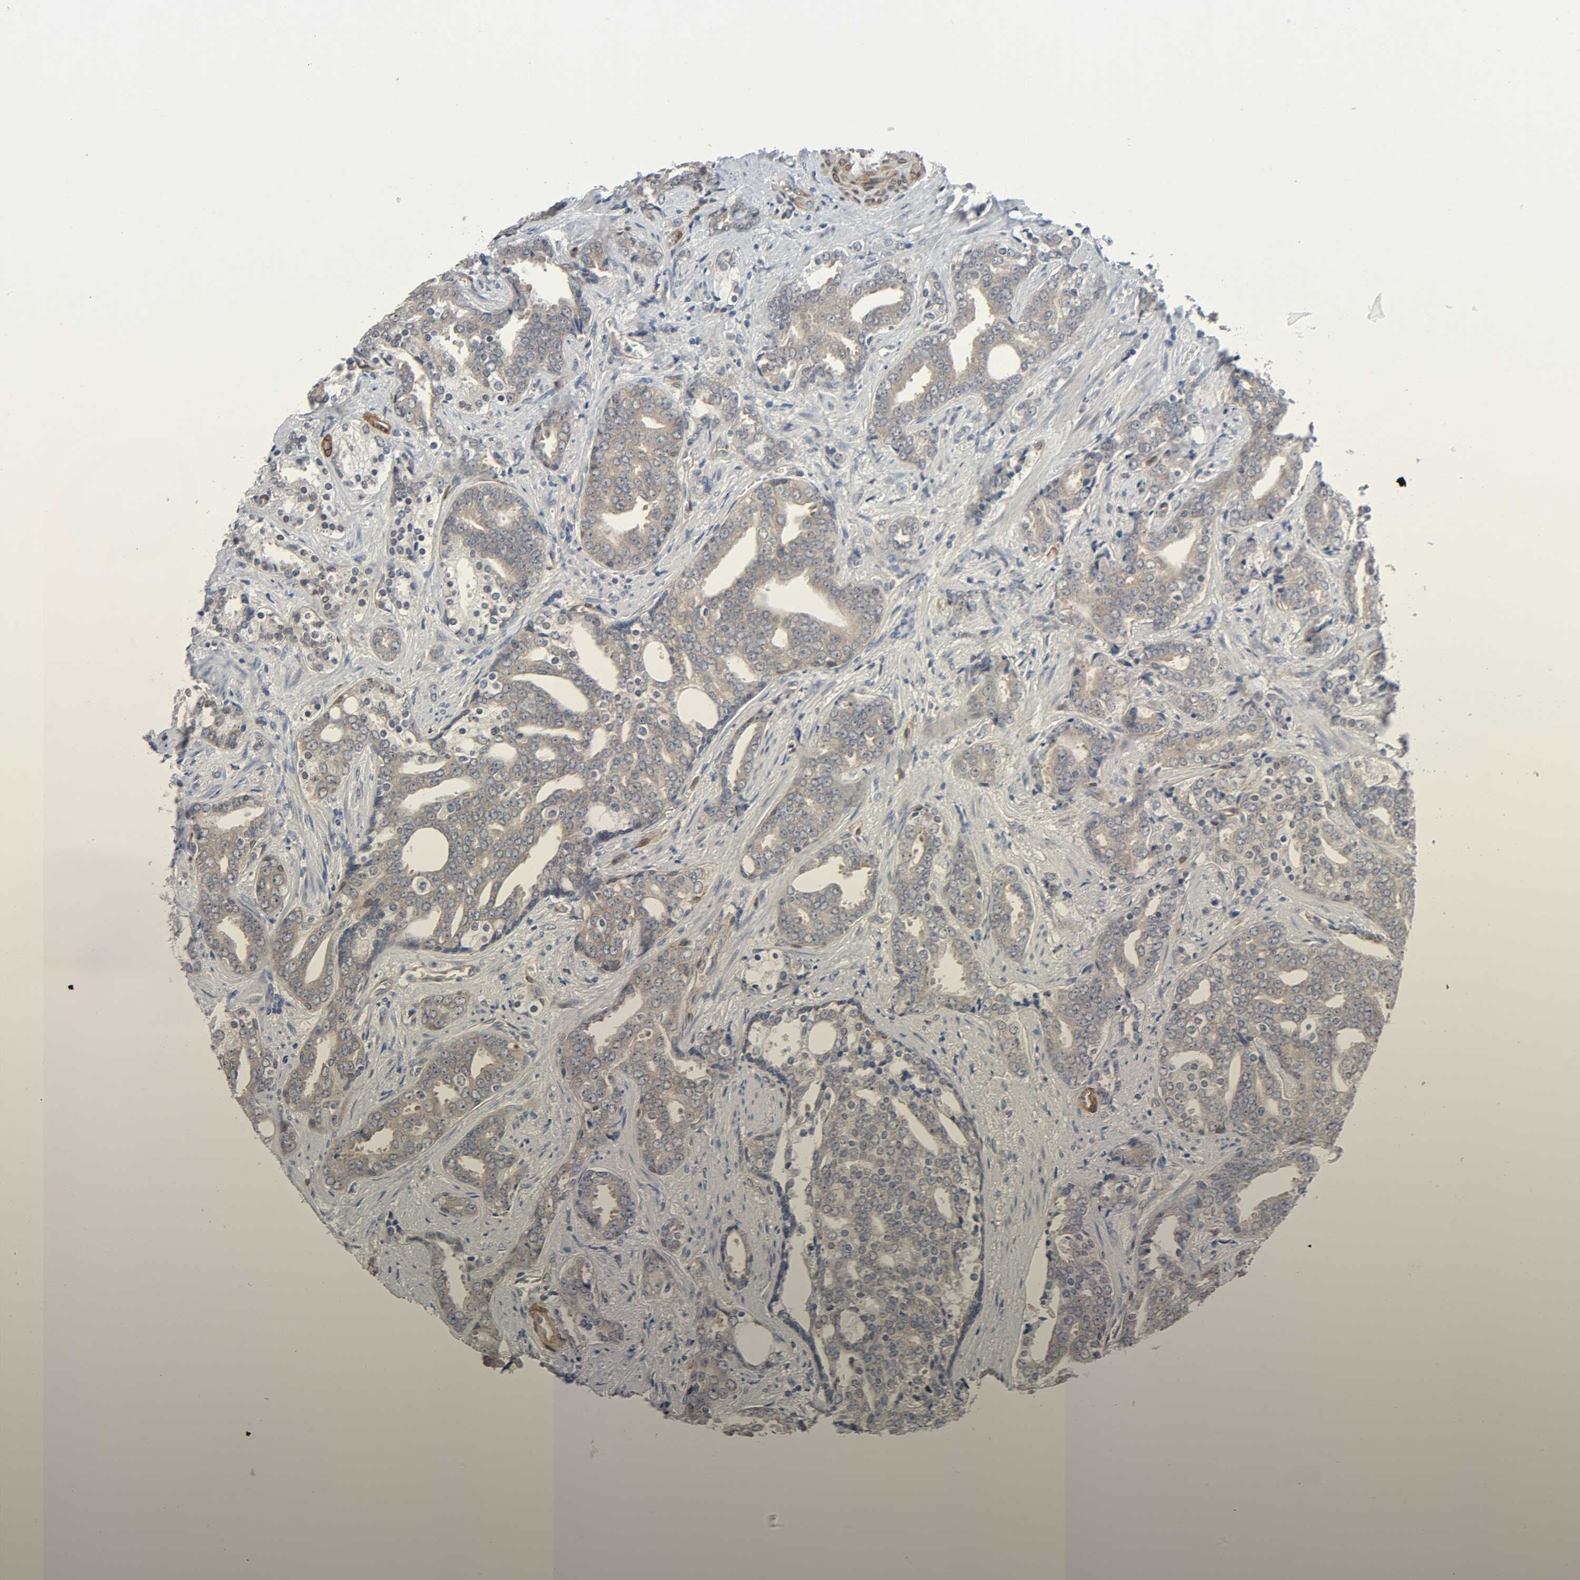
{"staining": {"intensity": "weak", "quantity": ">75%", "location": "cytoplasmic/membranous"}, "tissue": "prostate cancer", "cell_type": "Tumor cells", "image_type": "cancer", "snomed": [{"axis": "morphology", "description": "Adenocarcinoma, High grade"}, {"axis": "topography", "description": "Prostate"}], "caption": "An image of prostate cancer stained for a protein demonstrates weak cytoplasmic/membranous brown staining in tumor cells.", "gene": "PTK2", "patient": {"sex": "male", "age": 67}}